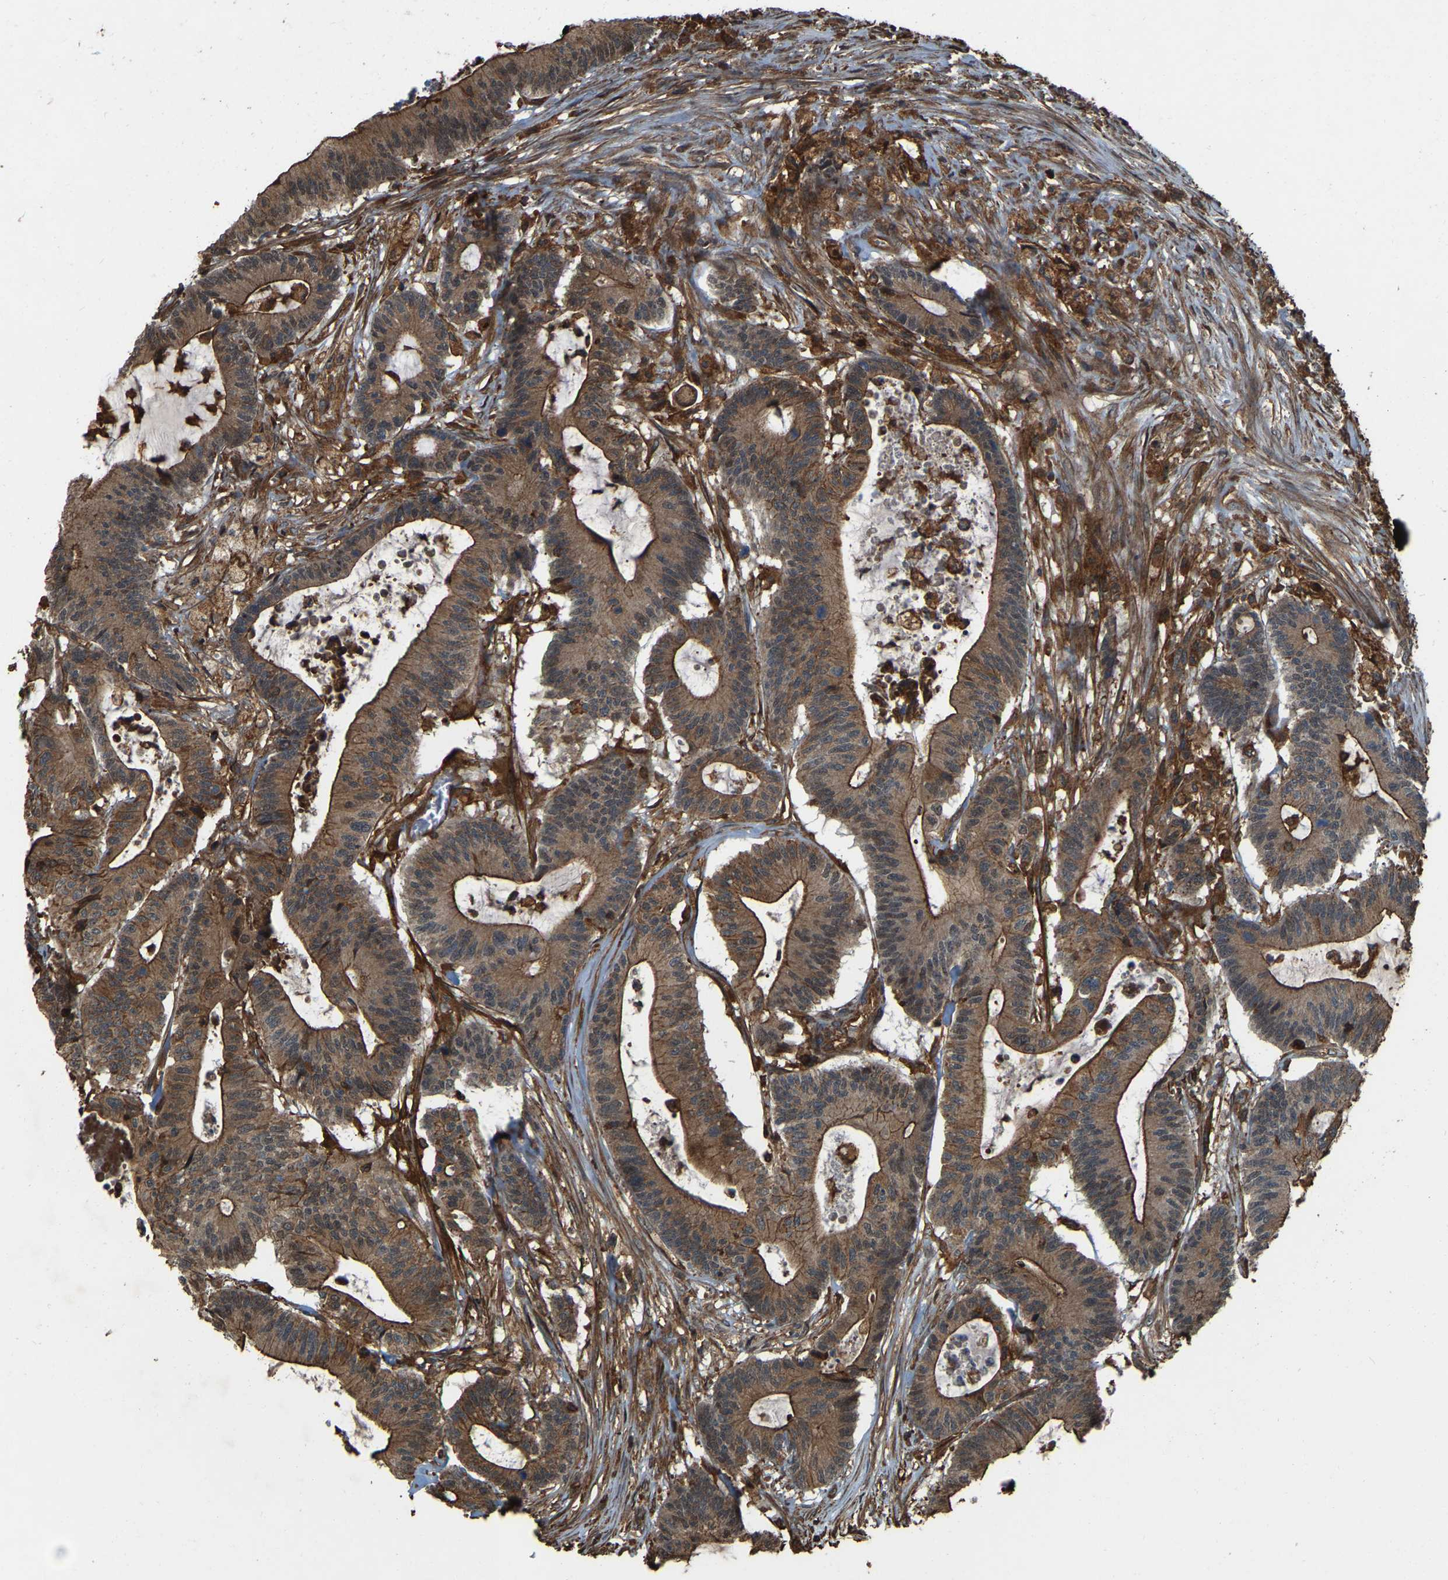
{"staining": {"intensity": "moderate", "quantity": ">75%", "location": "cytoplasmic/membranous"}, "tissue": "colorectal cancer", "cell_type": "Tumor cells", "image_type": "cancer", "snomed": [{"axis": "morphology", "description": "Adenocarcinoma, NOS"}, {"axis": "topography", "description": "Colon"}], "caption": "High-magnification brightfield microscopy of colorectal cancer (adenocarcinoma) stained with DAB (3,3'-diaminobenzidine) (brown) and counterstained with hematoxylin (blue). tumor cells exhibit moderate cytoplasmic/membranous staining is appreciated in about>75% of cells.", "gene": "SAMD9L", "patient": {"sex": "female", "age": 84}}